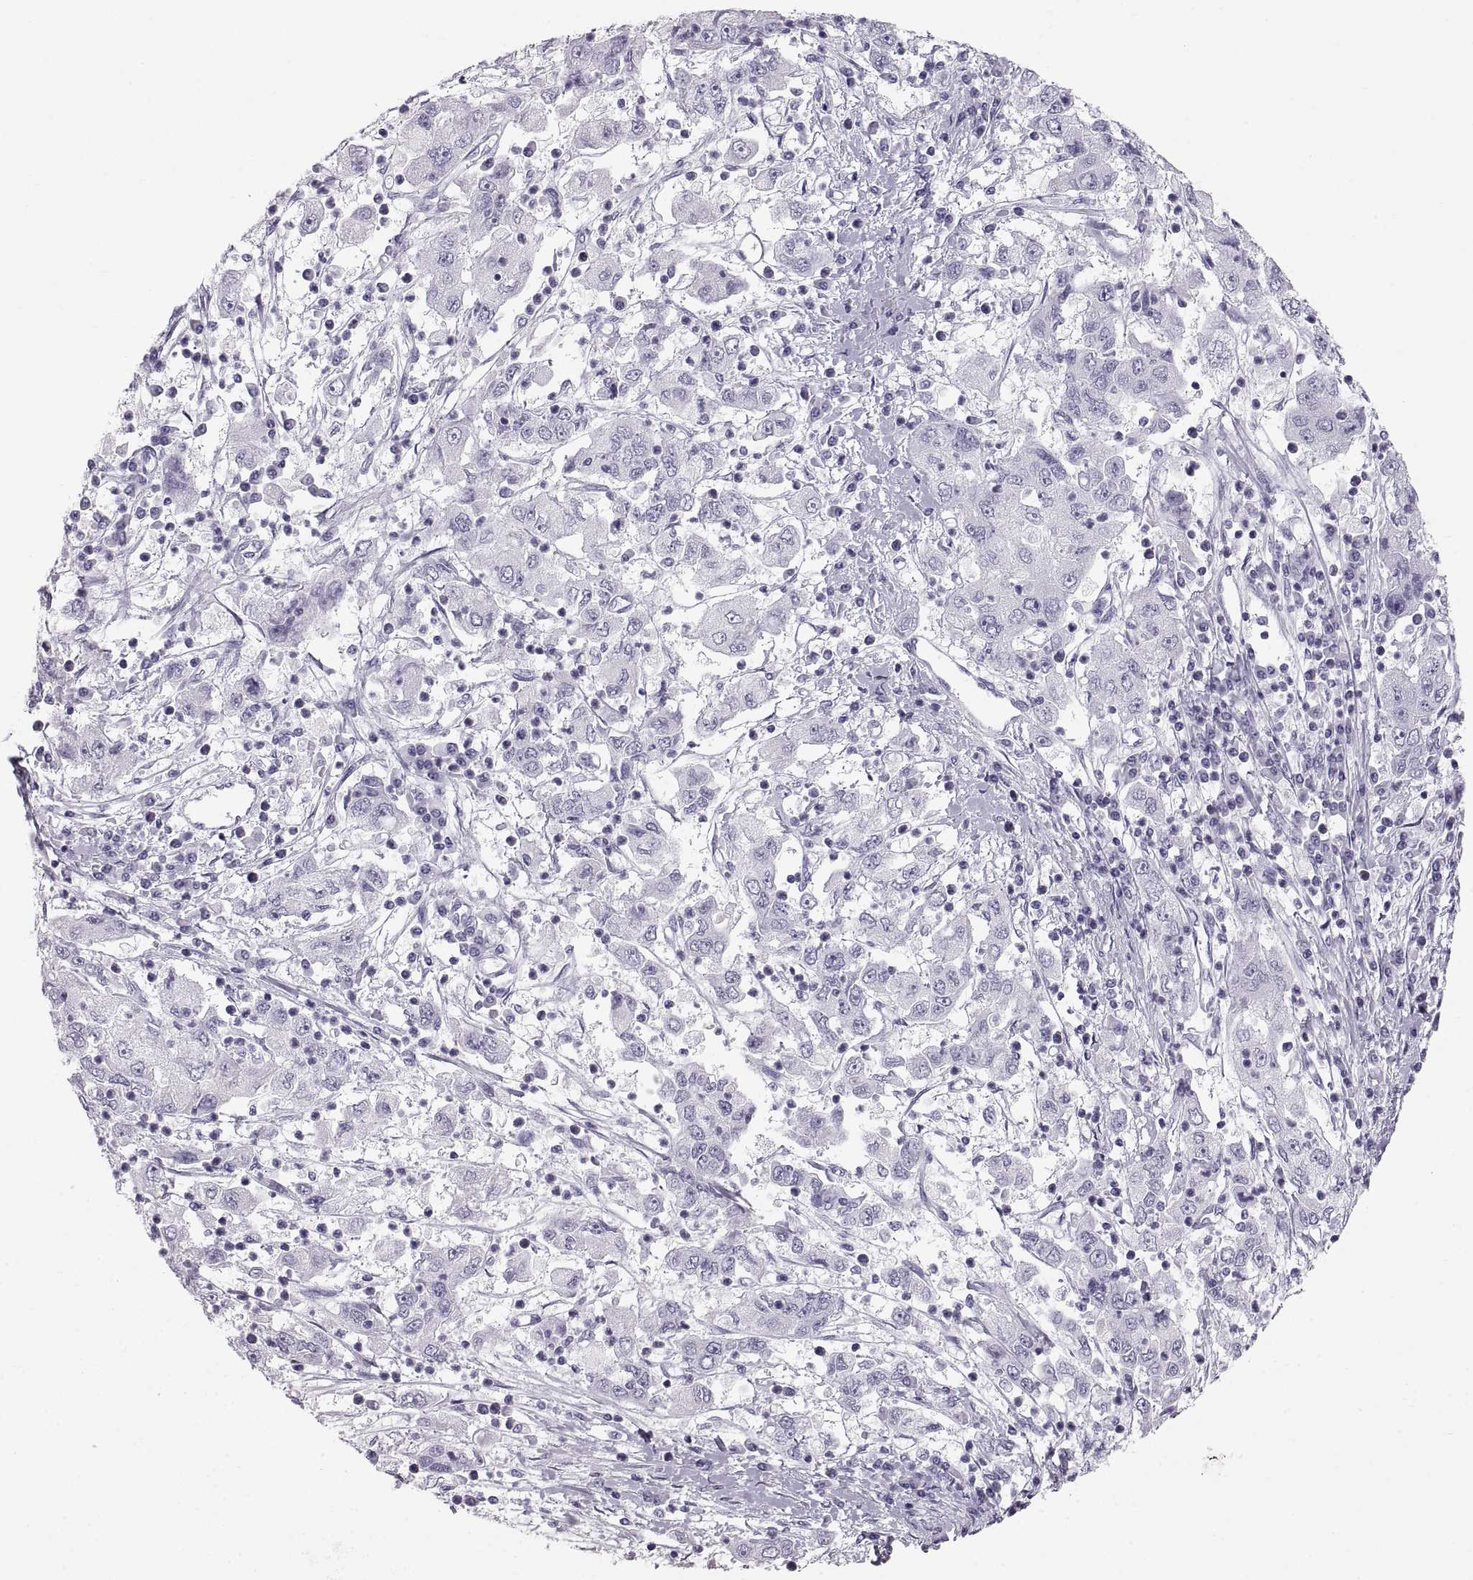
{"staining": {"intensity": "negative", "quantity": "none", "location": "none"}, "tissue": "cervical cancer", "cell_type": "Tumor cells", "image_type": "cancer", "snomed": [{"axis": "morphology", "description": "Squamous cell carcinoma, NOS"}, {"axis": "topography", "description": "Cervix"}], "caption": "Immunohistochemical staining of squamous cell carcinoma (cervical) reveals no significant positivity in tumor cells.", "gene": "CRYAA", "patient": {"sex": "female", "age": 36}}